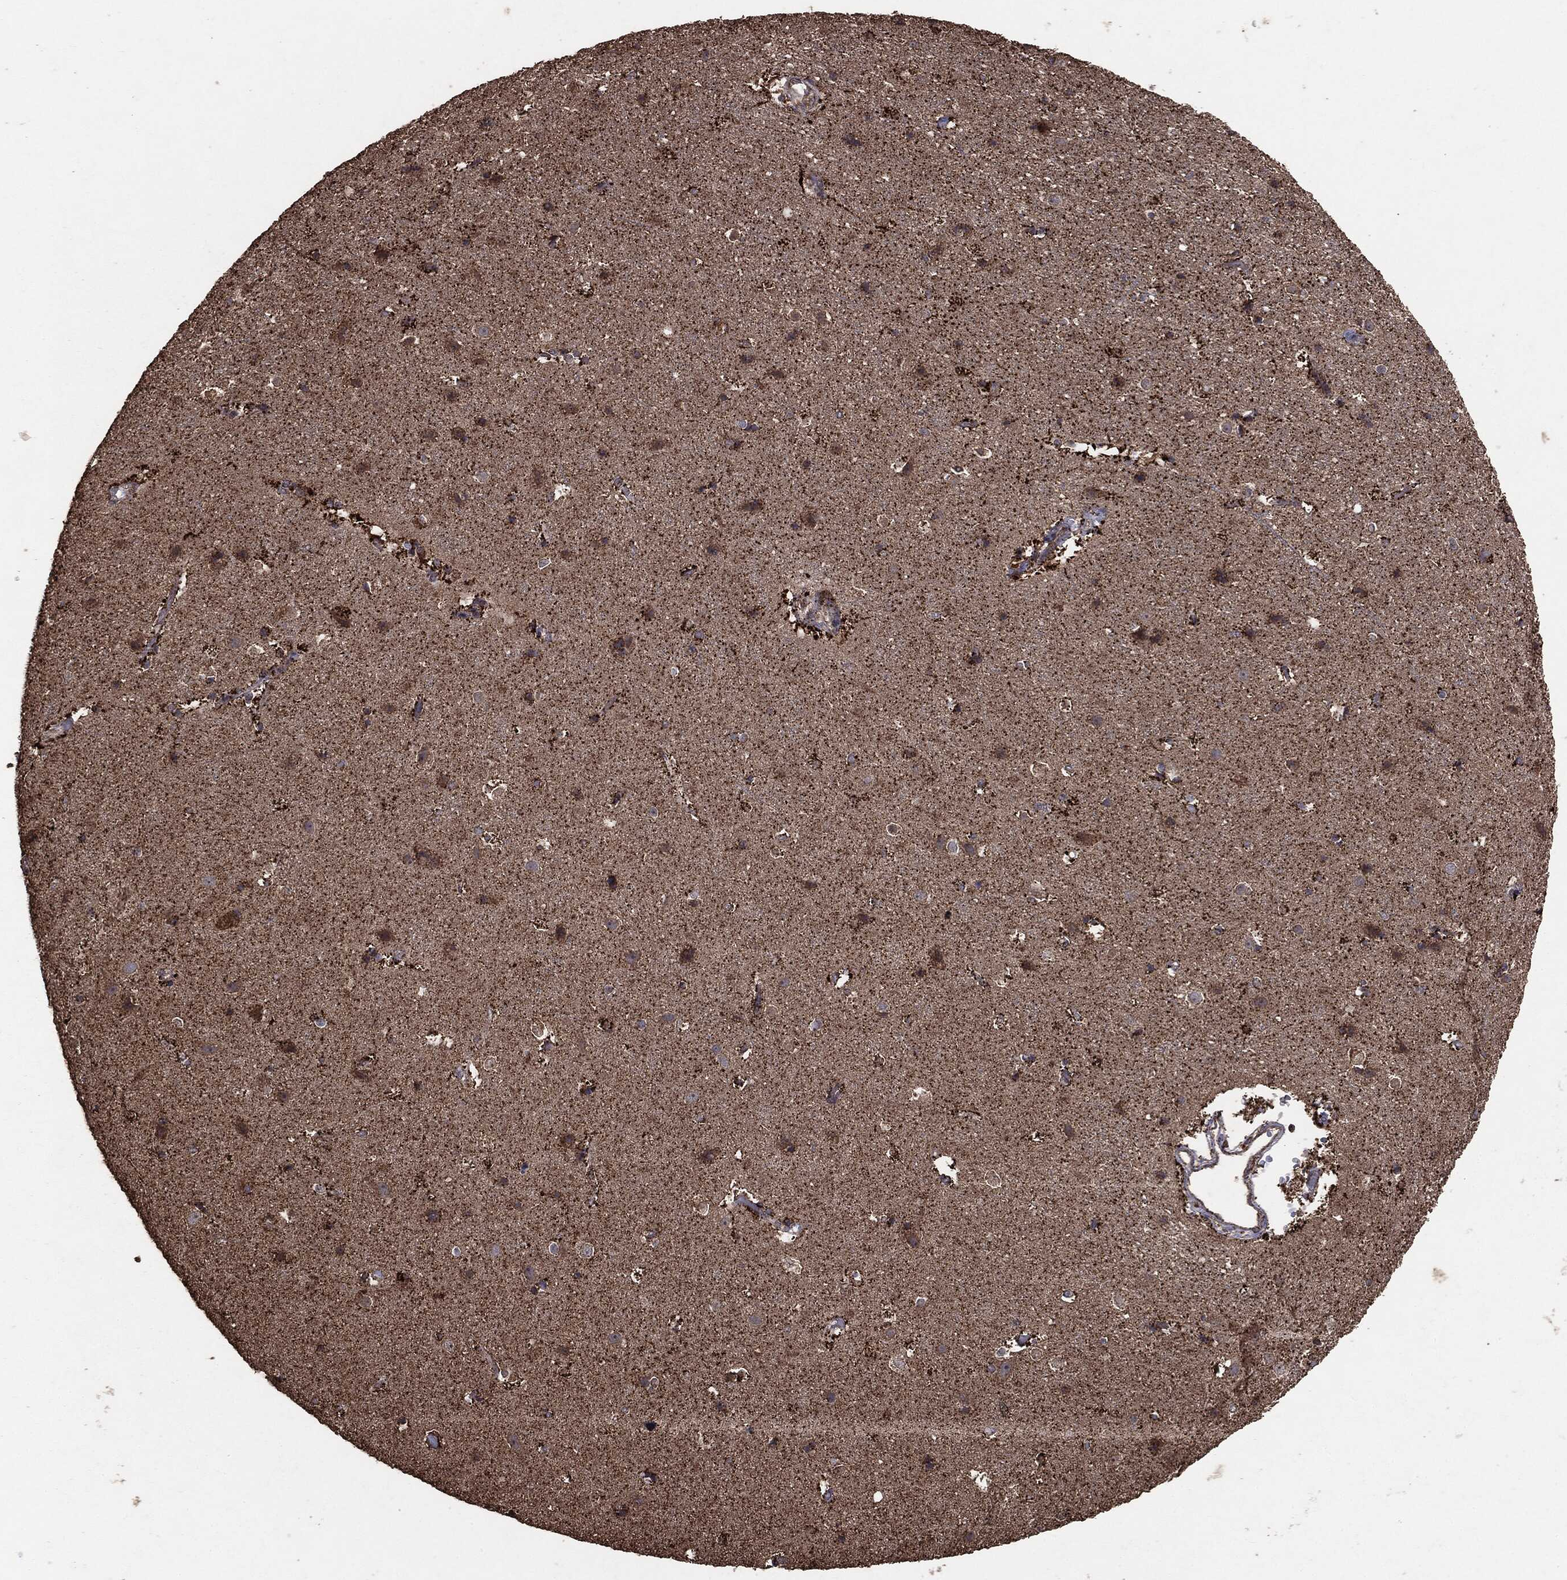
{"staining": {"intensity": "negative", "quantity": "none", "location": "none"}, "tissue": "cerebral cortex", "cell_type": "Endothelial cells", "image_type": "normal", "snomed": [{"axis": "morphology", "description": "Normal tissue, NOS"}, {"axis": "topography", "description": "Cerebral cortex"}], "caption": "Benign cerebral cortex was stained to show a protein in brown. There is no significant staining in endothelial cells. The staining is performed using DAB (3,3'-diaminobenzidine) brown chromogen with nuclei counter-stained in using hematoxylin.", "gene": "MTOR", "patient": {"sex": "female", "age": 52}}